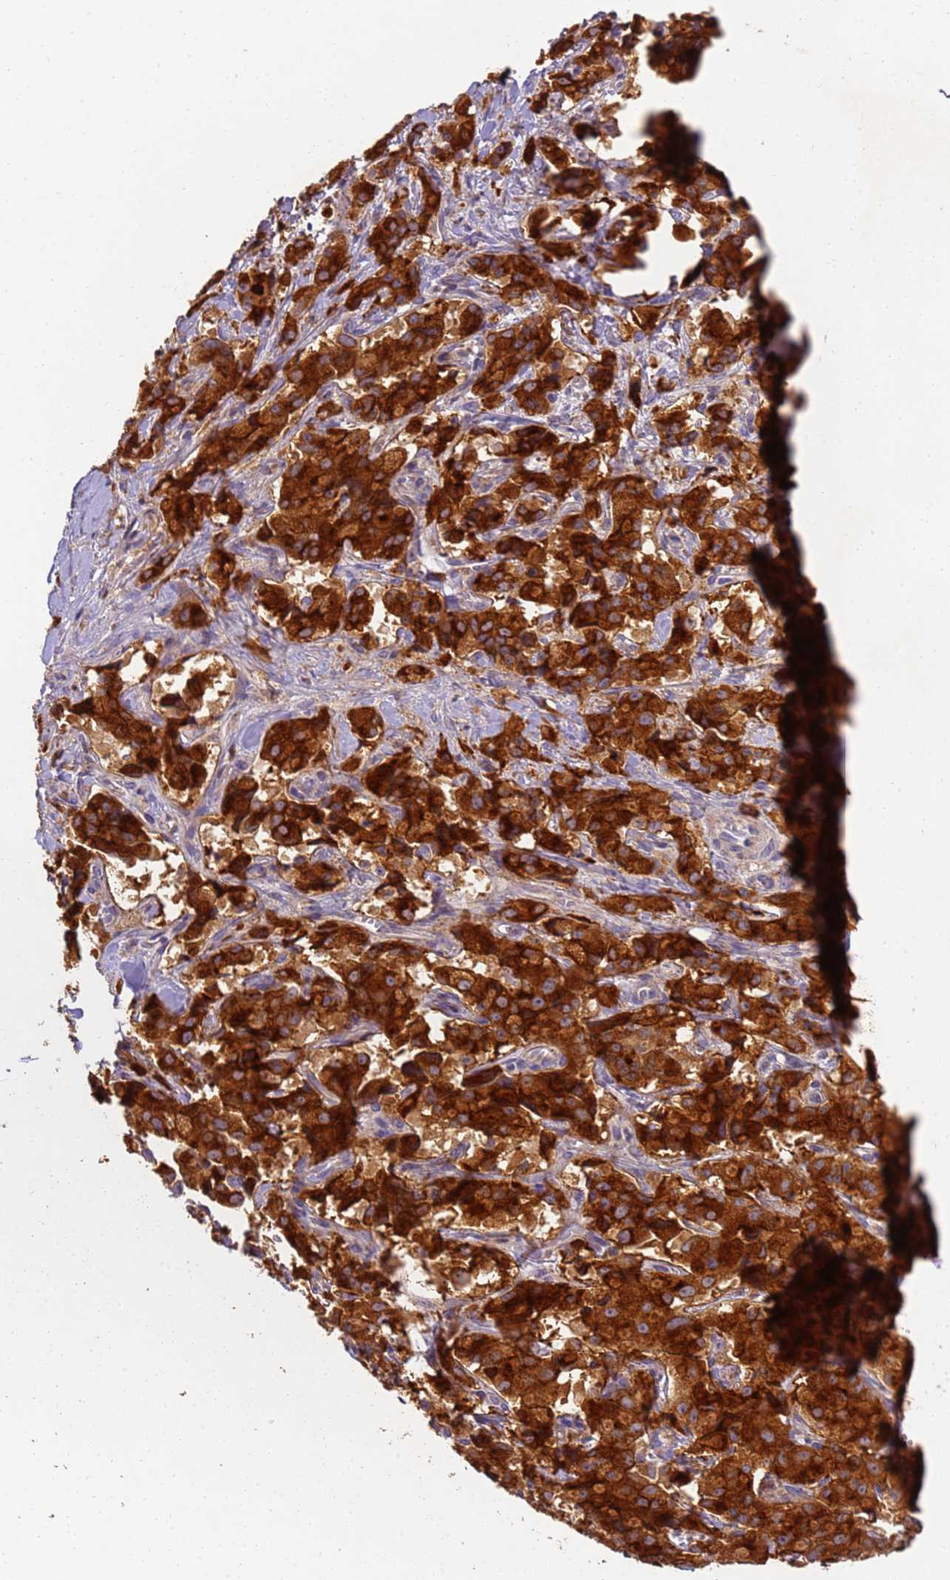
{"staining": {"intensity": "strong", "quantity": ">75%", "location": "cytoplasmic/membranous"}, "tissue": "pancreatic cancer", "cell_type": "Tumor cells", "image_type": "cancer", "snomed": [{"axis": "morphology", "description": "Adenocarcinoma, NOS"}, {"axis": "topography", "description": "Pancreas"}], "caption": "Immunohistochemistry (IHC) (DAB (3,3'-diaminobenzidine)) staining of human pancreatic adenocarcinoma exhibits strong cytoplasmic/membranous protein staining in approximately >75% of tumor cells.", "gene": "TIGAR", "patient": {"sex": "male", "age": 65}}